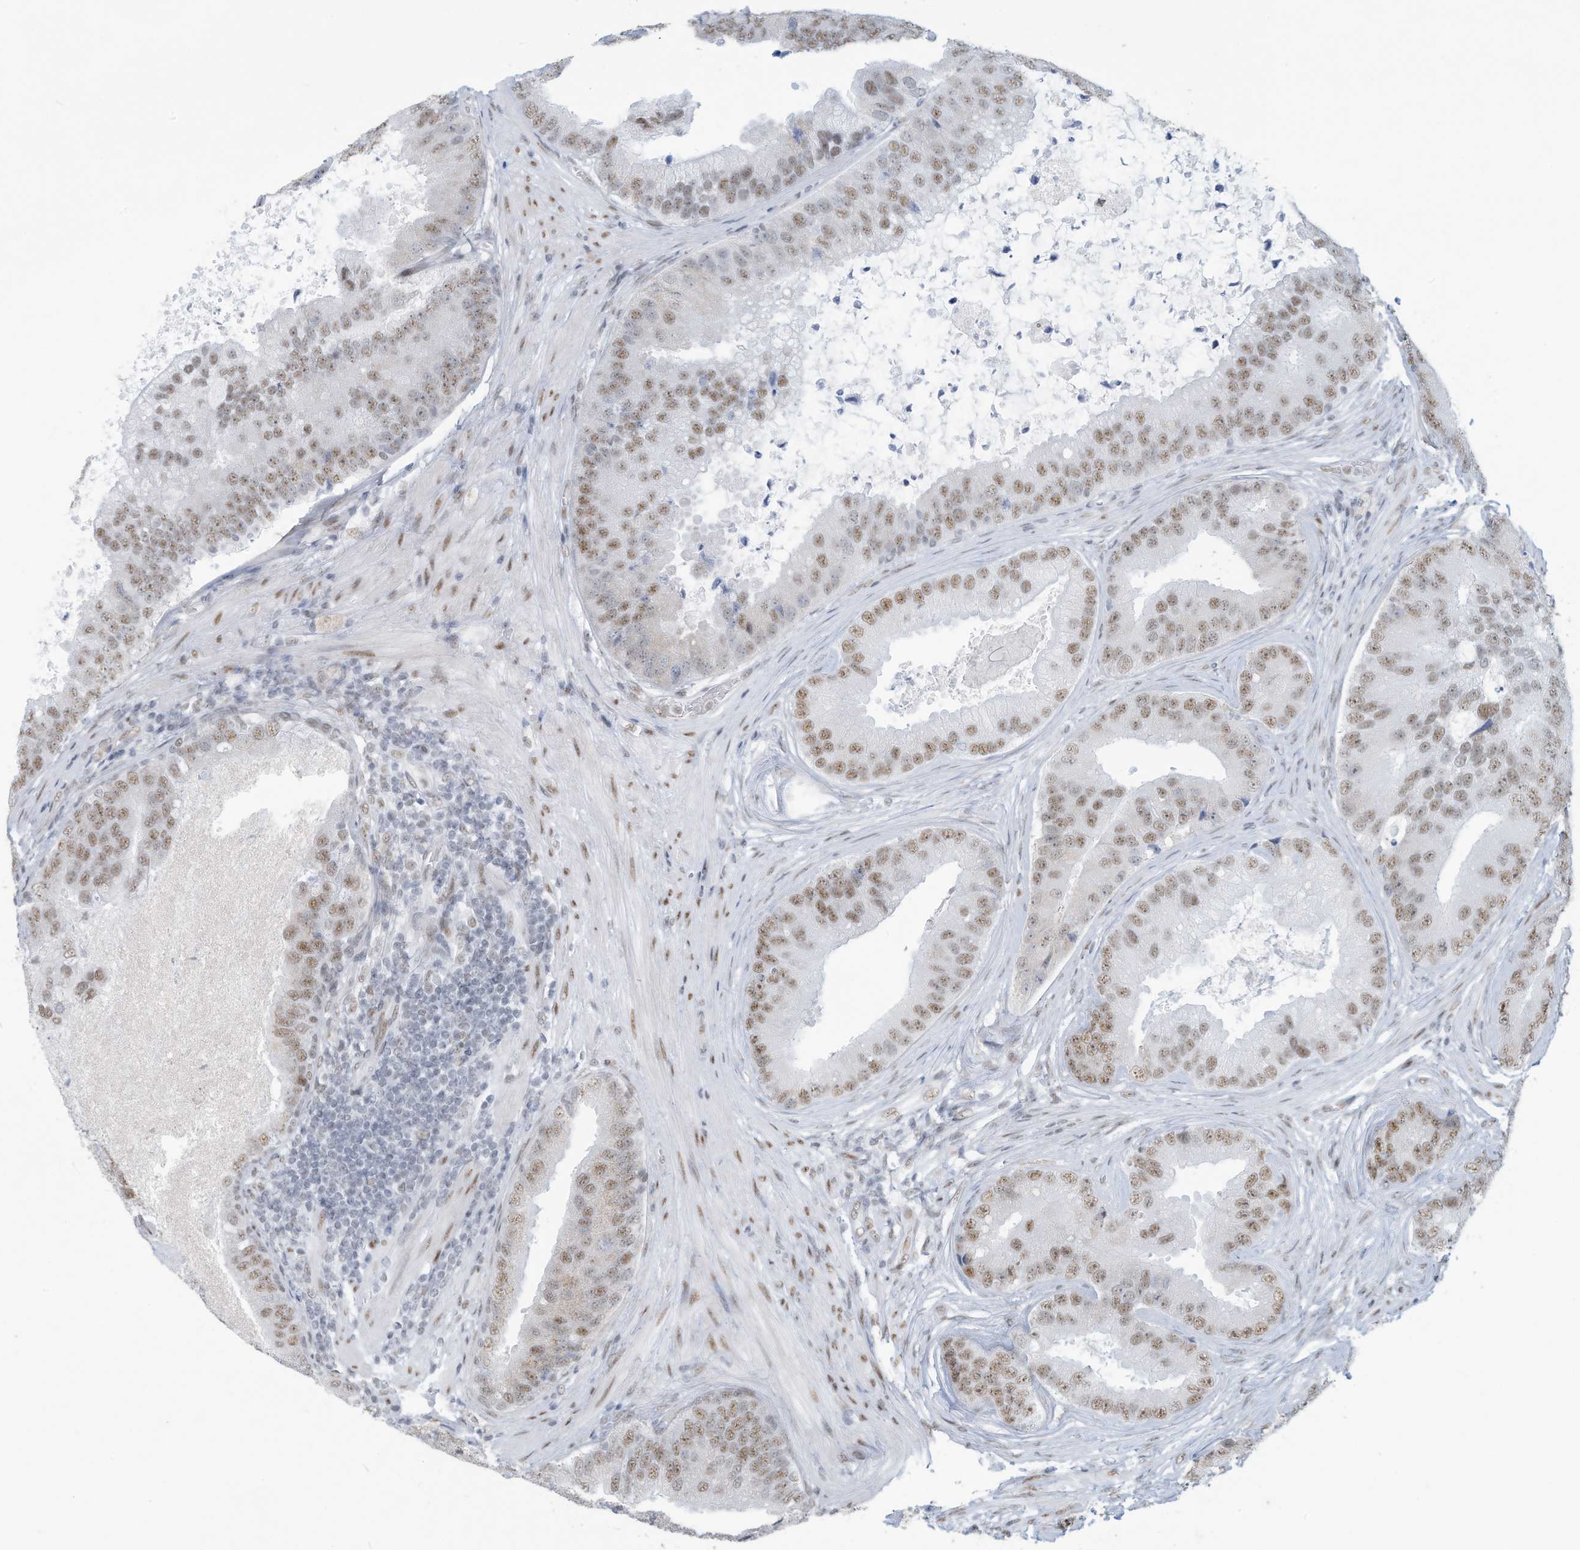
{"staining": {"intensity": "moderate", "quantity": ">75%", "location": "nuclear"}, "tissue": "prostate cancer", "cell_type": "Tumor cells", "image_type": "cancer", "snomed": [{"axis": "morphology", "description": "Adenocarcinoma, High grade"}, {"axis": "topography", "description": "Prostate"}], "caption": "Human prostate cancer (high-grade adenocarcinoma) stained with a brown dye exhibits moderate nuclear positive staining in about >75% of tumor cells.", "gene": "SARNP", "patient": {"sex": "male", "age": 70}}